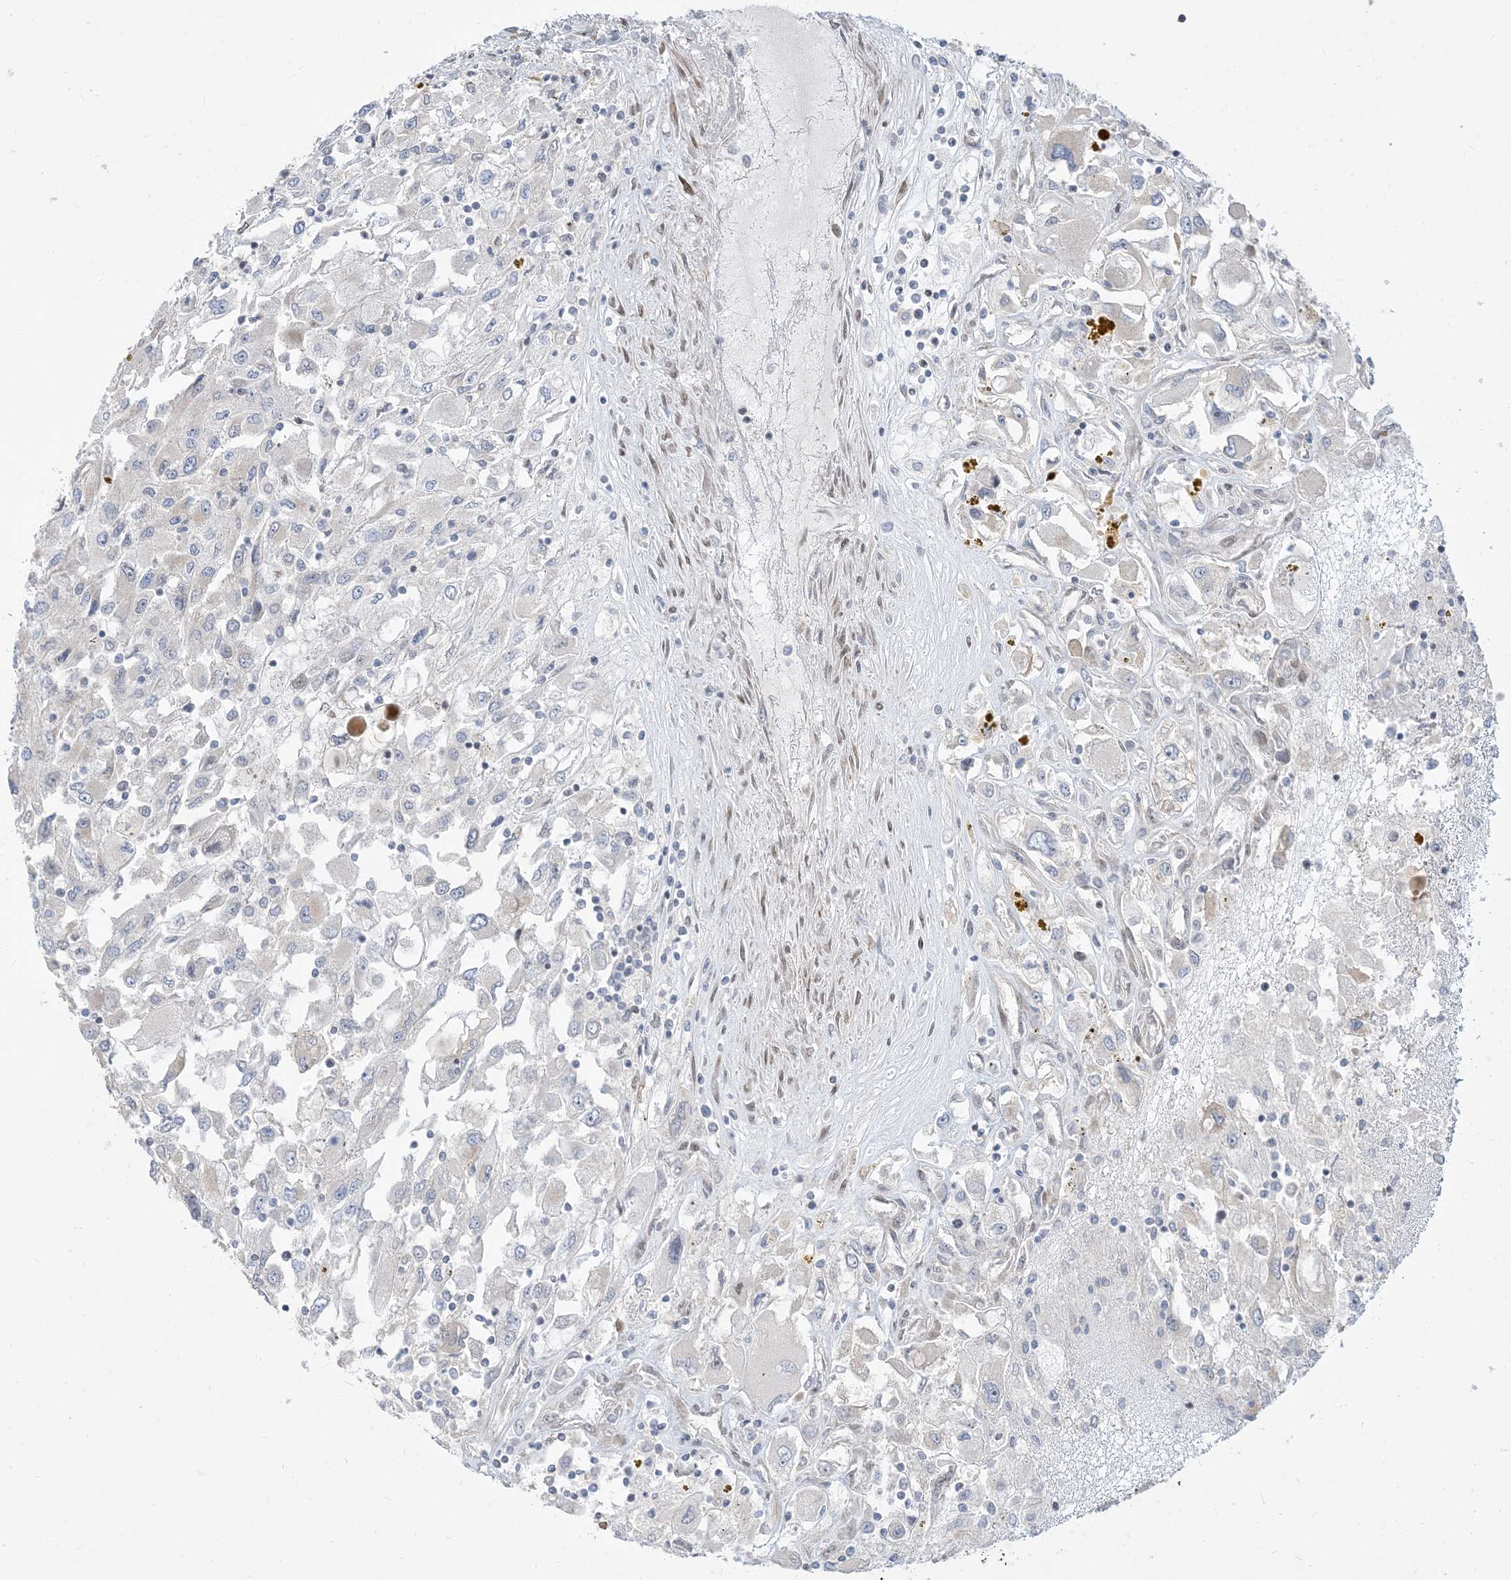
{"staining": {"intensity": "negative", "quantity": "none", "location": "none"}, "tissue": "renal cancer", "cell_type": "Tumor cells", "image_type": "cancer", "snomed": [{"axis": "morphology", "description": "Adenocarcinoma, NOS"}, {"axis": "topography", "description": "Kidney"}], "caption": "Protein analysis of renal adenocarcinoma exhibits no significant positivity in tumor cells.", "gene": "TYSND1", "patient": {"sex": "female", "age": 52}}